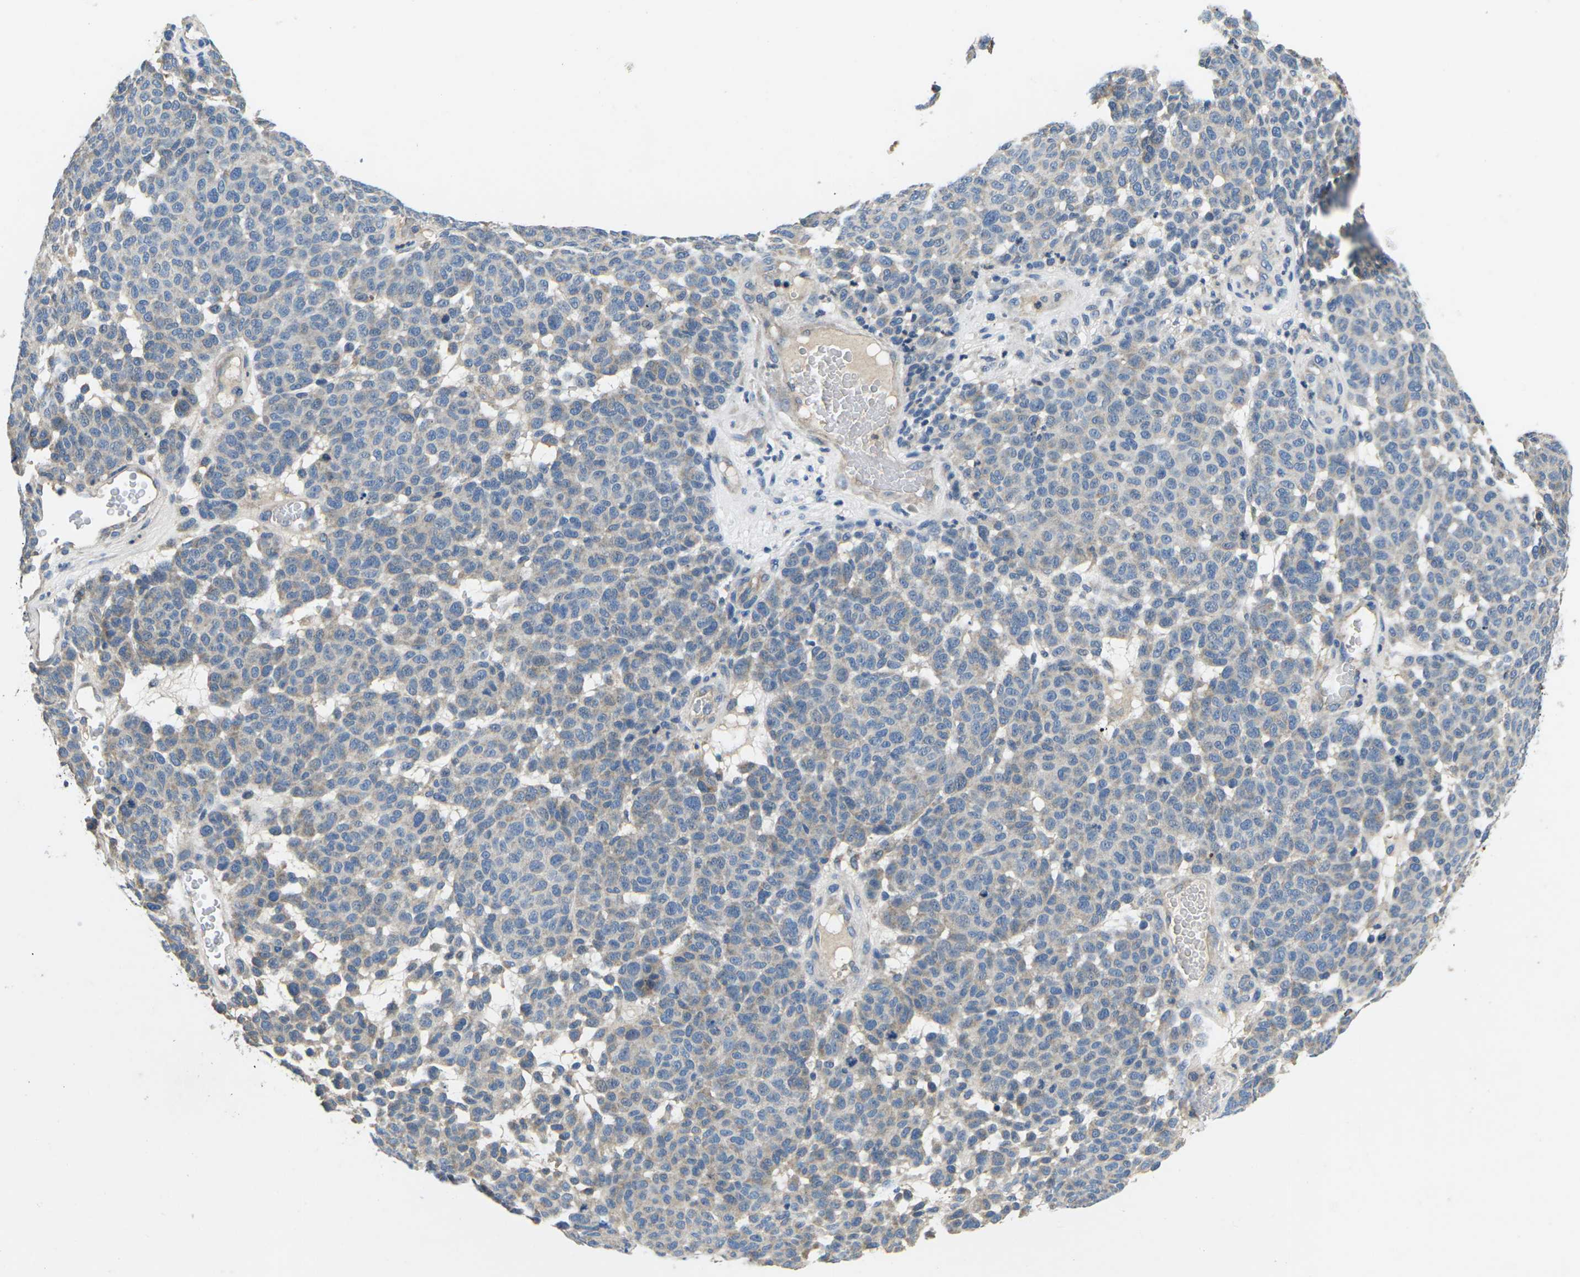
{"staining": {"intensity": "weak", "quantity": "<25%", "location": "cytoplasmic/membranous"}, "tissue": "melanoma", "cell_type": "Tumor cells", "image_type": "cancer", "snomed": [{"axis": "morphology", "description": "Malignant melanoma, NOS"}, {"axis": "topography", "description": "Skin"}], "caption": "Immunohistochemical staining of human melanoma exhibits no significant expression in tumor cells. The staining was performed using DAB (3,3'-diaminobenzidine) to visualize the protein expression in brown, while the nuclei were stained in blue with hematoxylin (Magnification: 20x).", "gene": "PDCD6IP", "patient": {"sex": "male", "age": 59}}